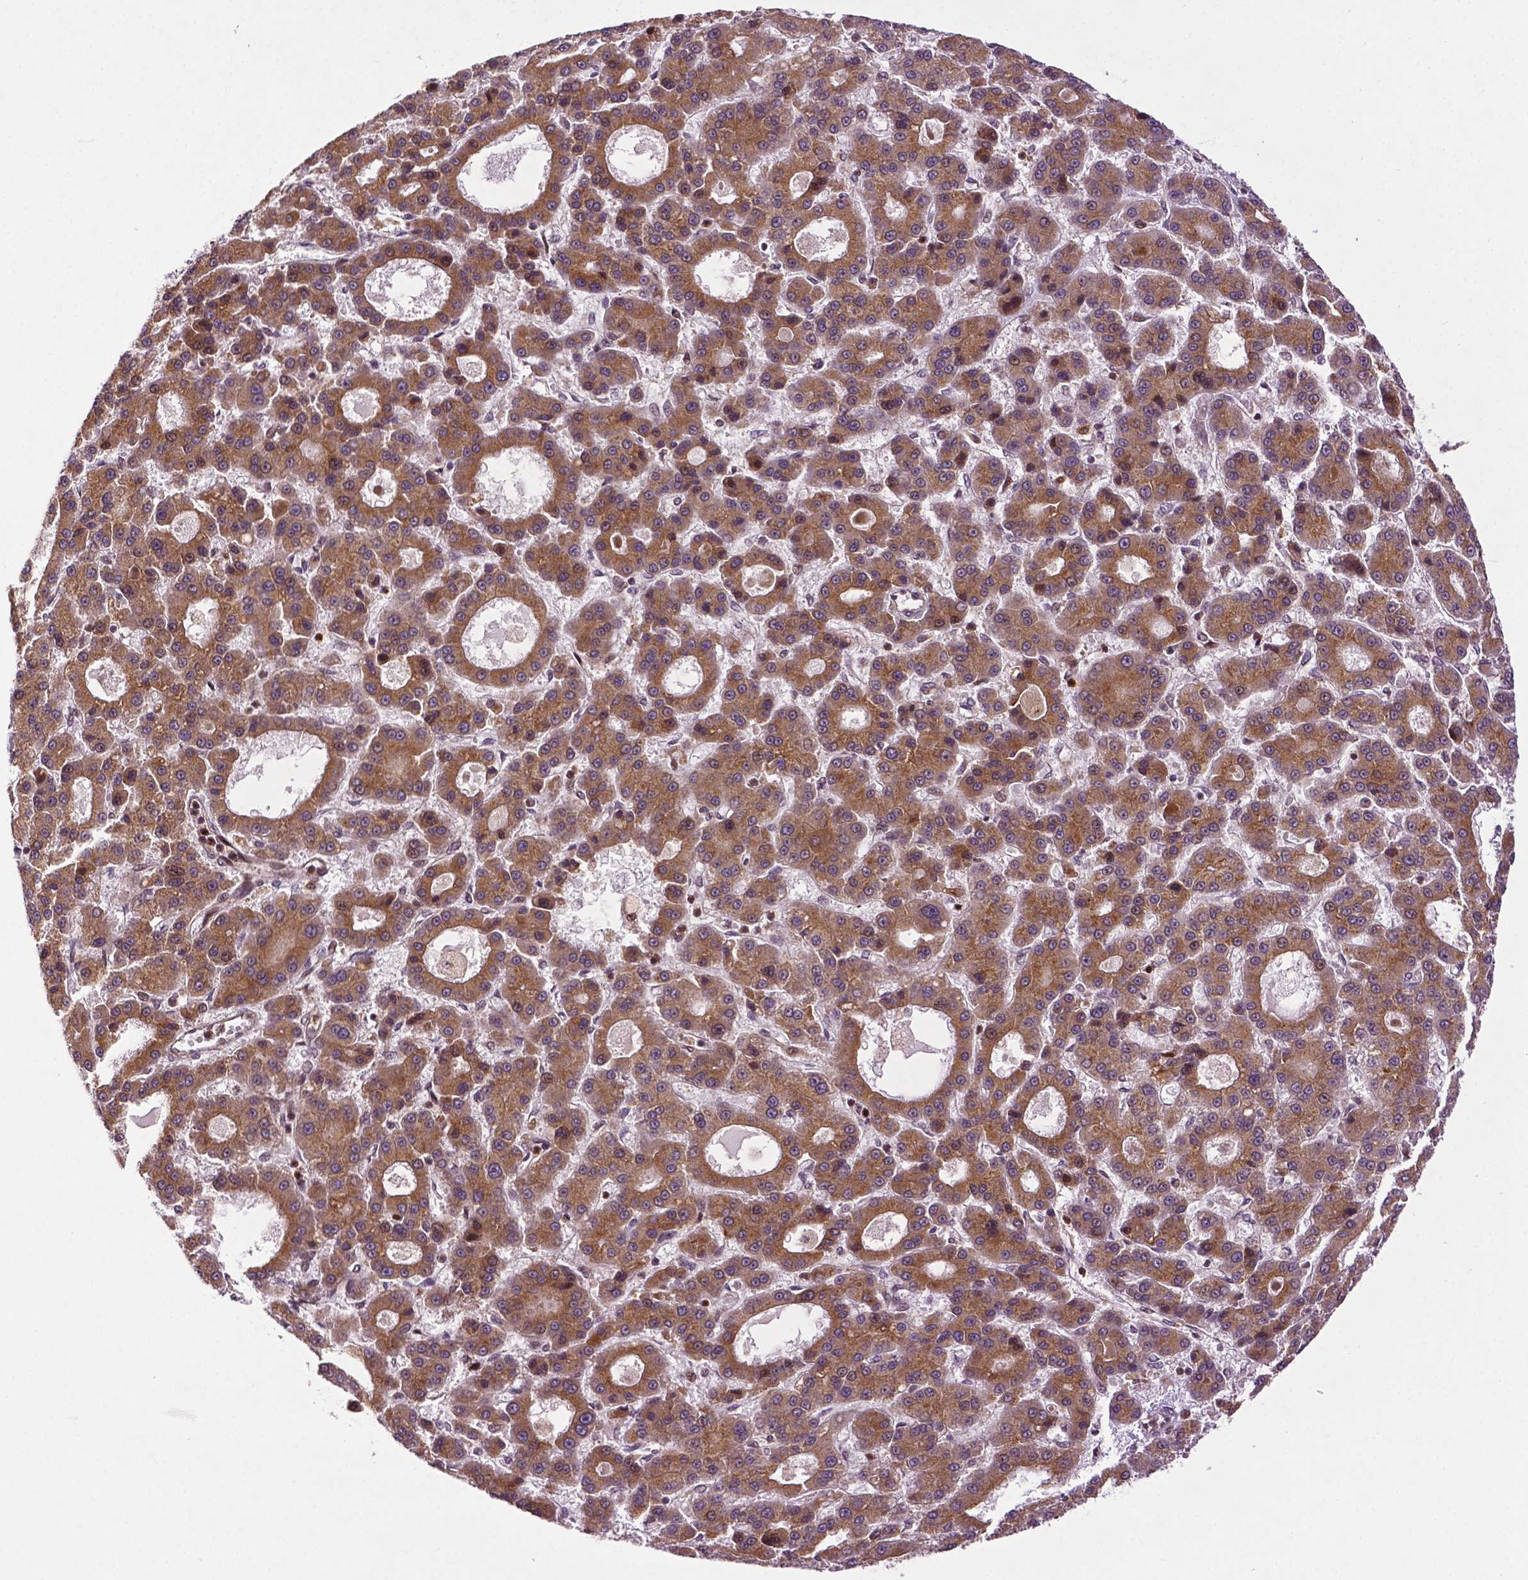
{"staining": {"intensity": "moderate", "quantity": ">75%", "location": "cytoplasmic/membranous"}, "tissue": "liver cancer", "cell_type": "Tumor cells", "image_type": "cancer", "snomed": [{"axis": "morphology", "description": "Carcinoma, Hepatocellular, NOS"}, {"axis": "topography", "description": "Liver"}], "caption": "Immunohistochemistry staining of liver cancer, which exhibits medium levels of moderate cytoplasmic/membranous positivity in approximately >75% of tumor cells indicating moderate cytoplasmic/membranous protein expression. The staining was performed using DAB (3,3'-diaminobenzidine) (brown) for protein detection and nuclei were counterstained in hematoxylin (blue).", "gene": "TMX2", "patient": {"sex": "male", "age": 70}}